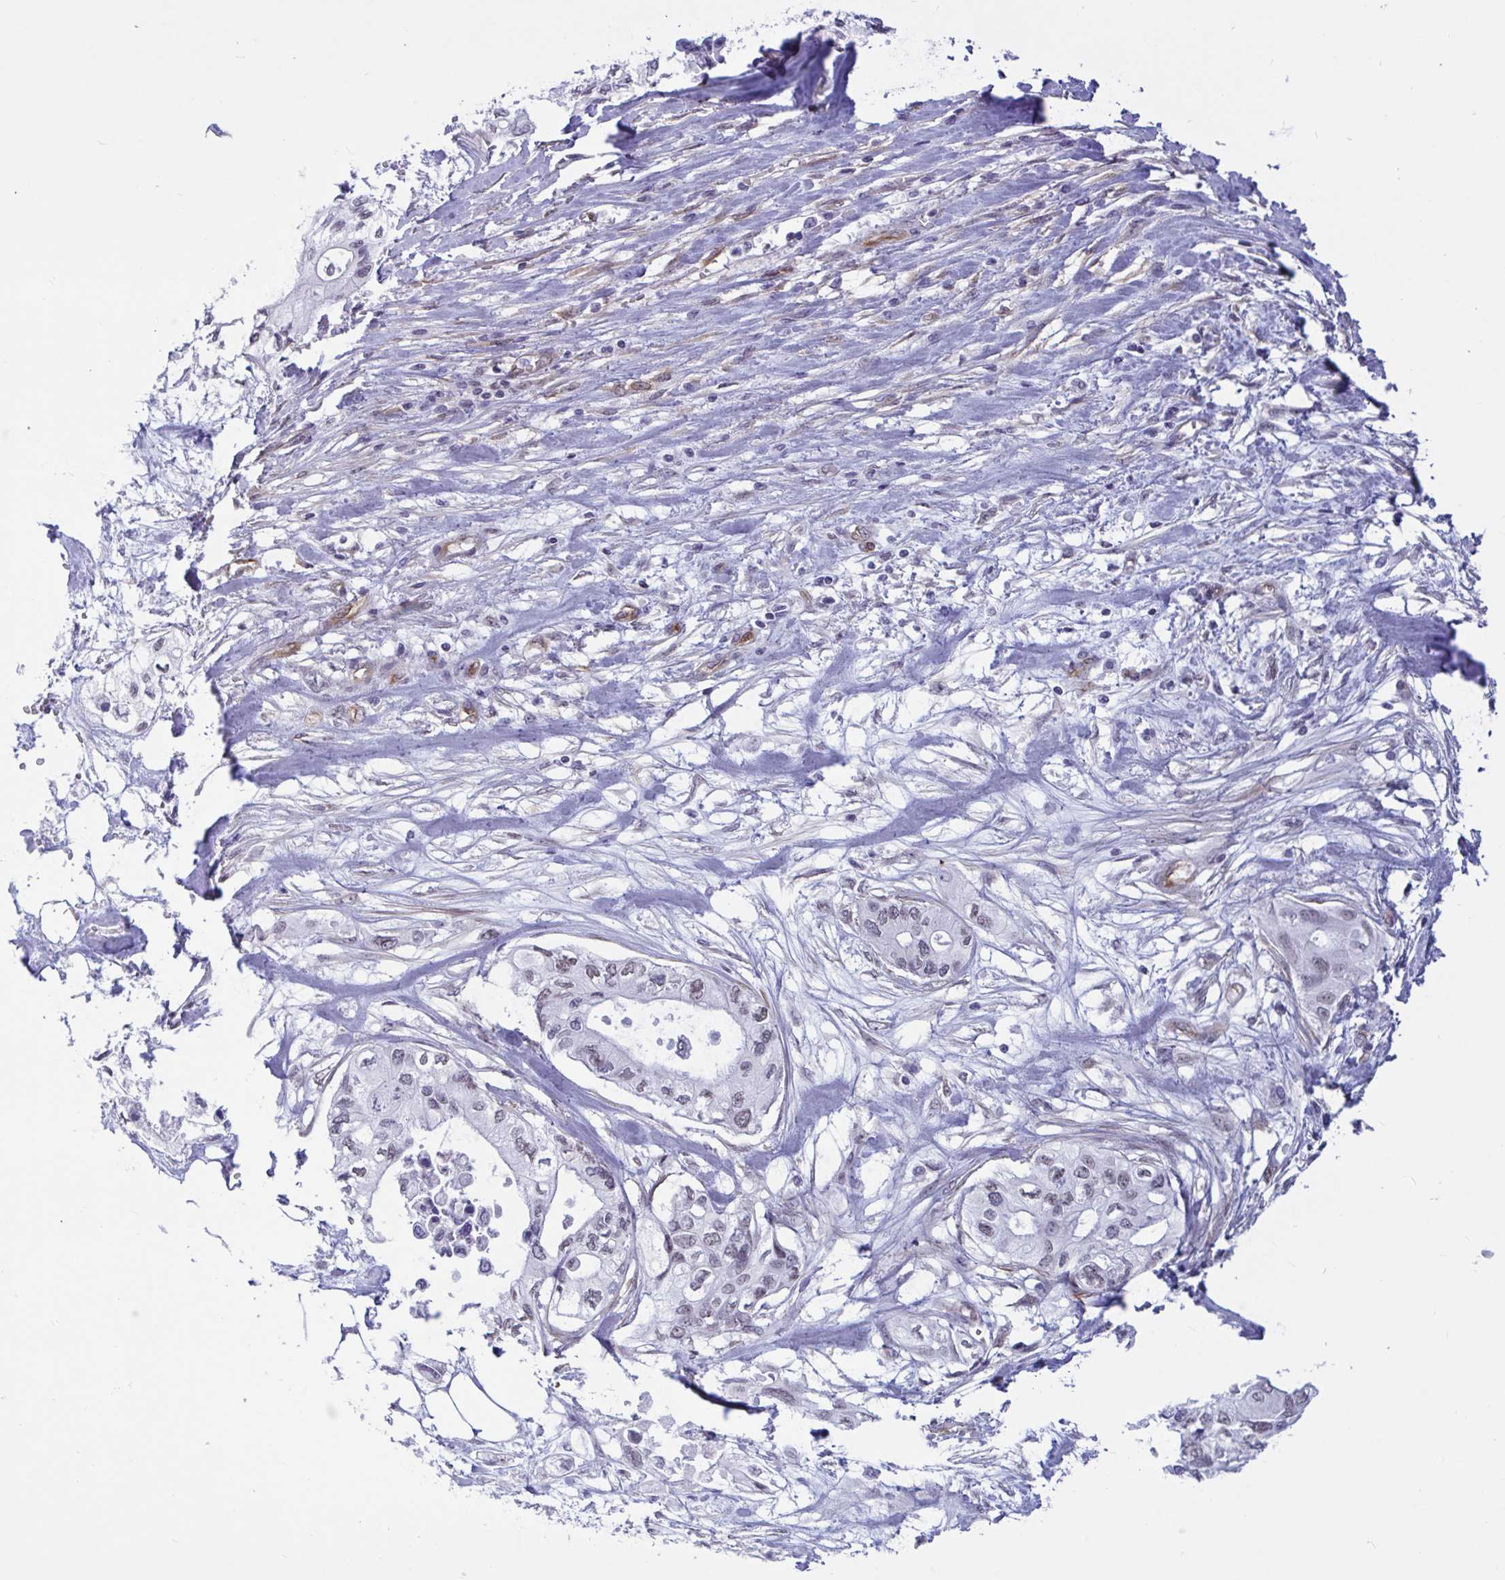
{"staining": {"intensity": "negative", "quantity": "none", "location": "none"}, "tissue": "pancreatic cancer", "cell_type": "Tumor cells", "image_type": "cancer", "snomed": [{"axis": "morphology", "description": "Adenocarcinoma, NOS"}, {"axis": "topography", "description": "Pancreas"}], "caption": "The photomicrograph exhibits no significant positivity in tumor cells of pancreatic cancer (adenocarcinoma).", "gene": "EML1", "patient": {"sex": "female", "age": 63}}